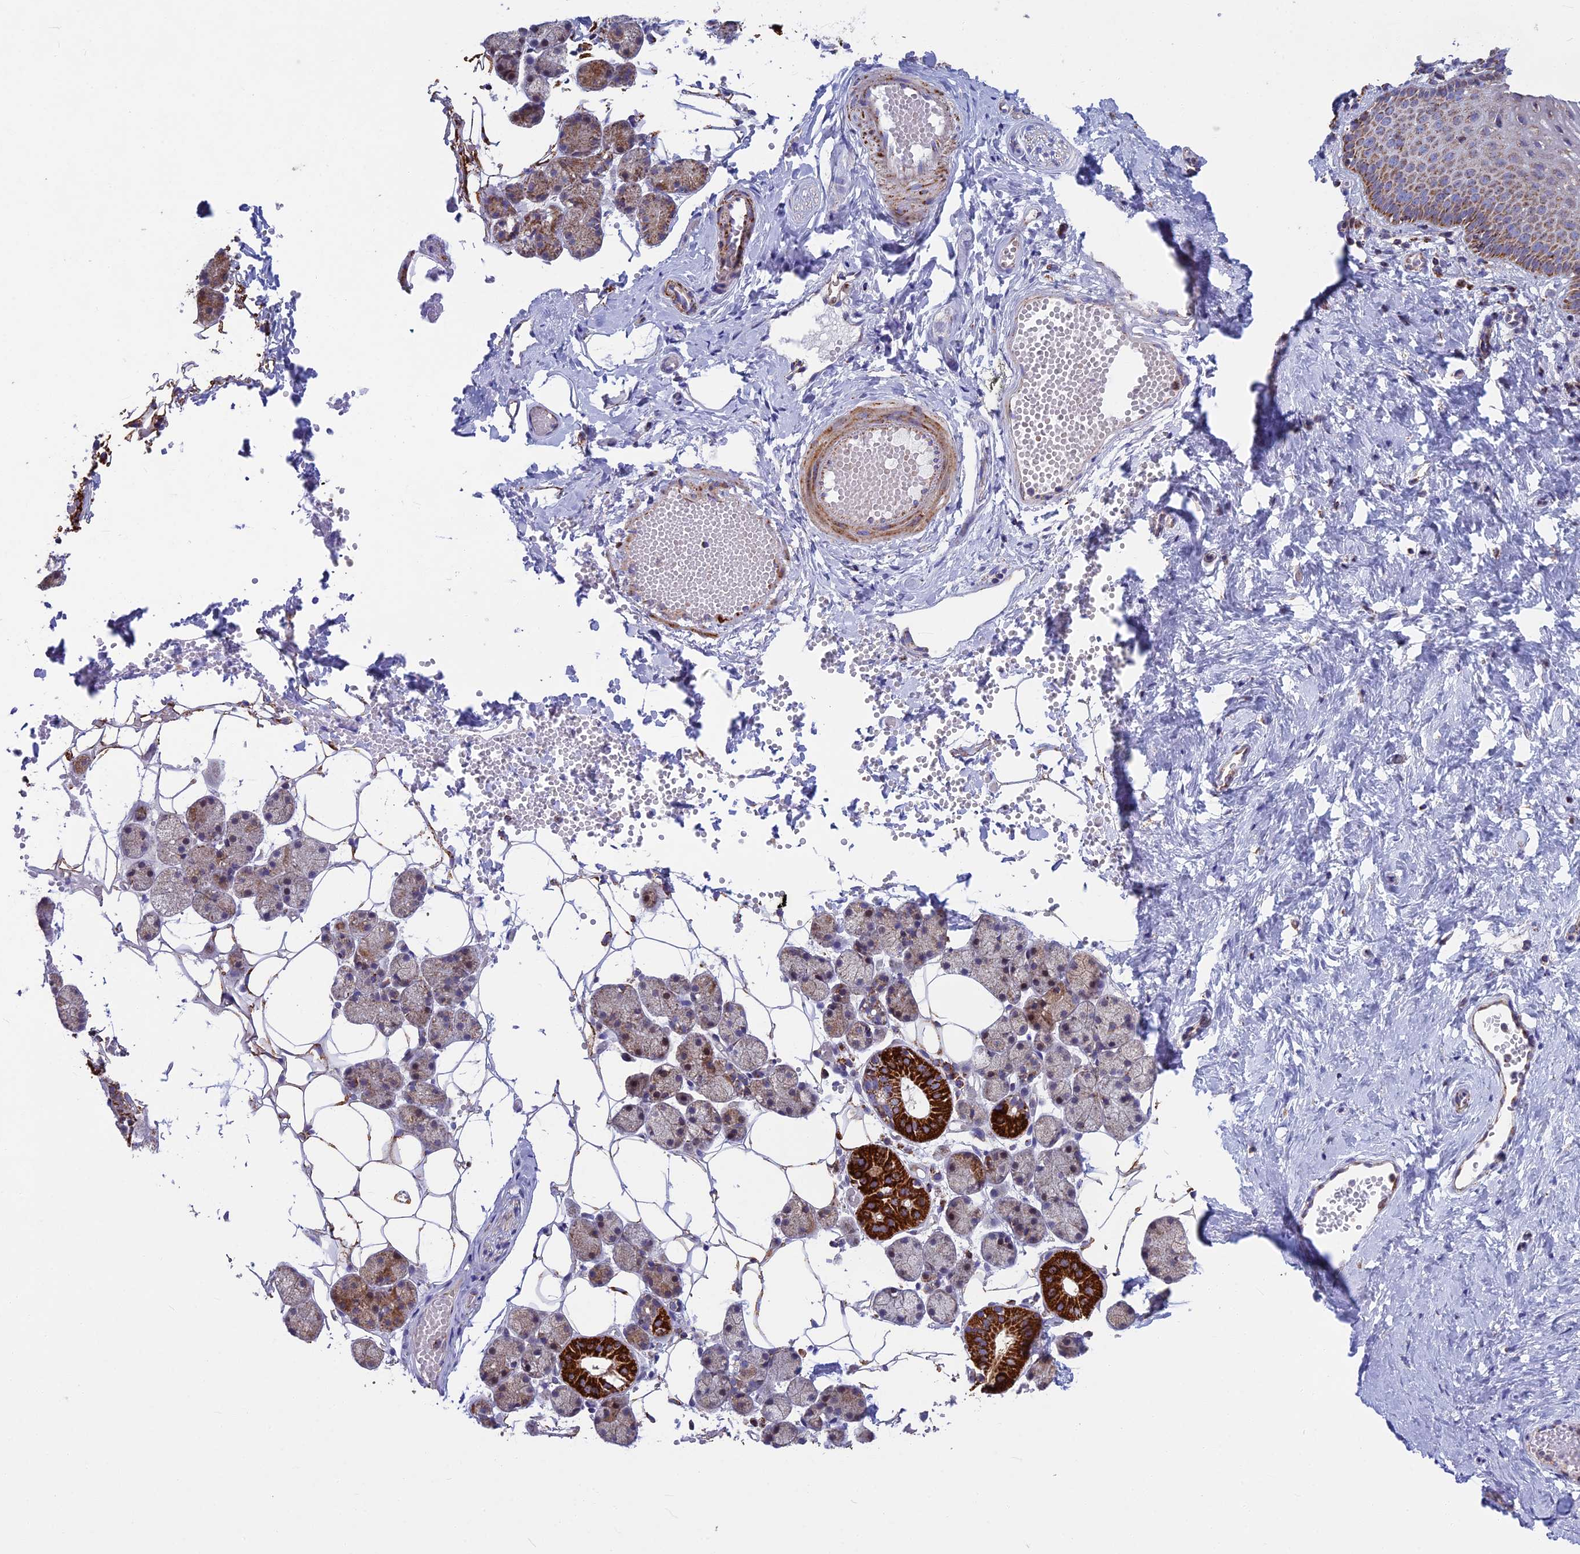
{"staining": {"intensity": "strong", "quantity": "<25%", "location": "cytoplasmic/membranous"}, "tissue": "salivary gland", "cell_type": "Glandular cells", "image_type": "normal", "snomed": [{"axis": "morphology", "description": "Normal tissue, NOS"}, {"axis": "topography", "description": "Salivary gland"}], "caption": "A medium amount of strong cytoplasmic/membranous staining is seen in approximately <25% of glandular cells in normal salivary gland. (DAB IHC with brightfield microscopy, high magnification).", "gene": "CS", "patient": {"sex": "female", "age": 33}}